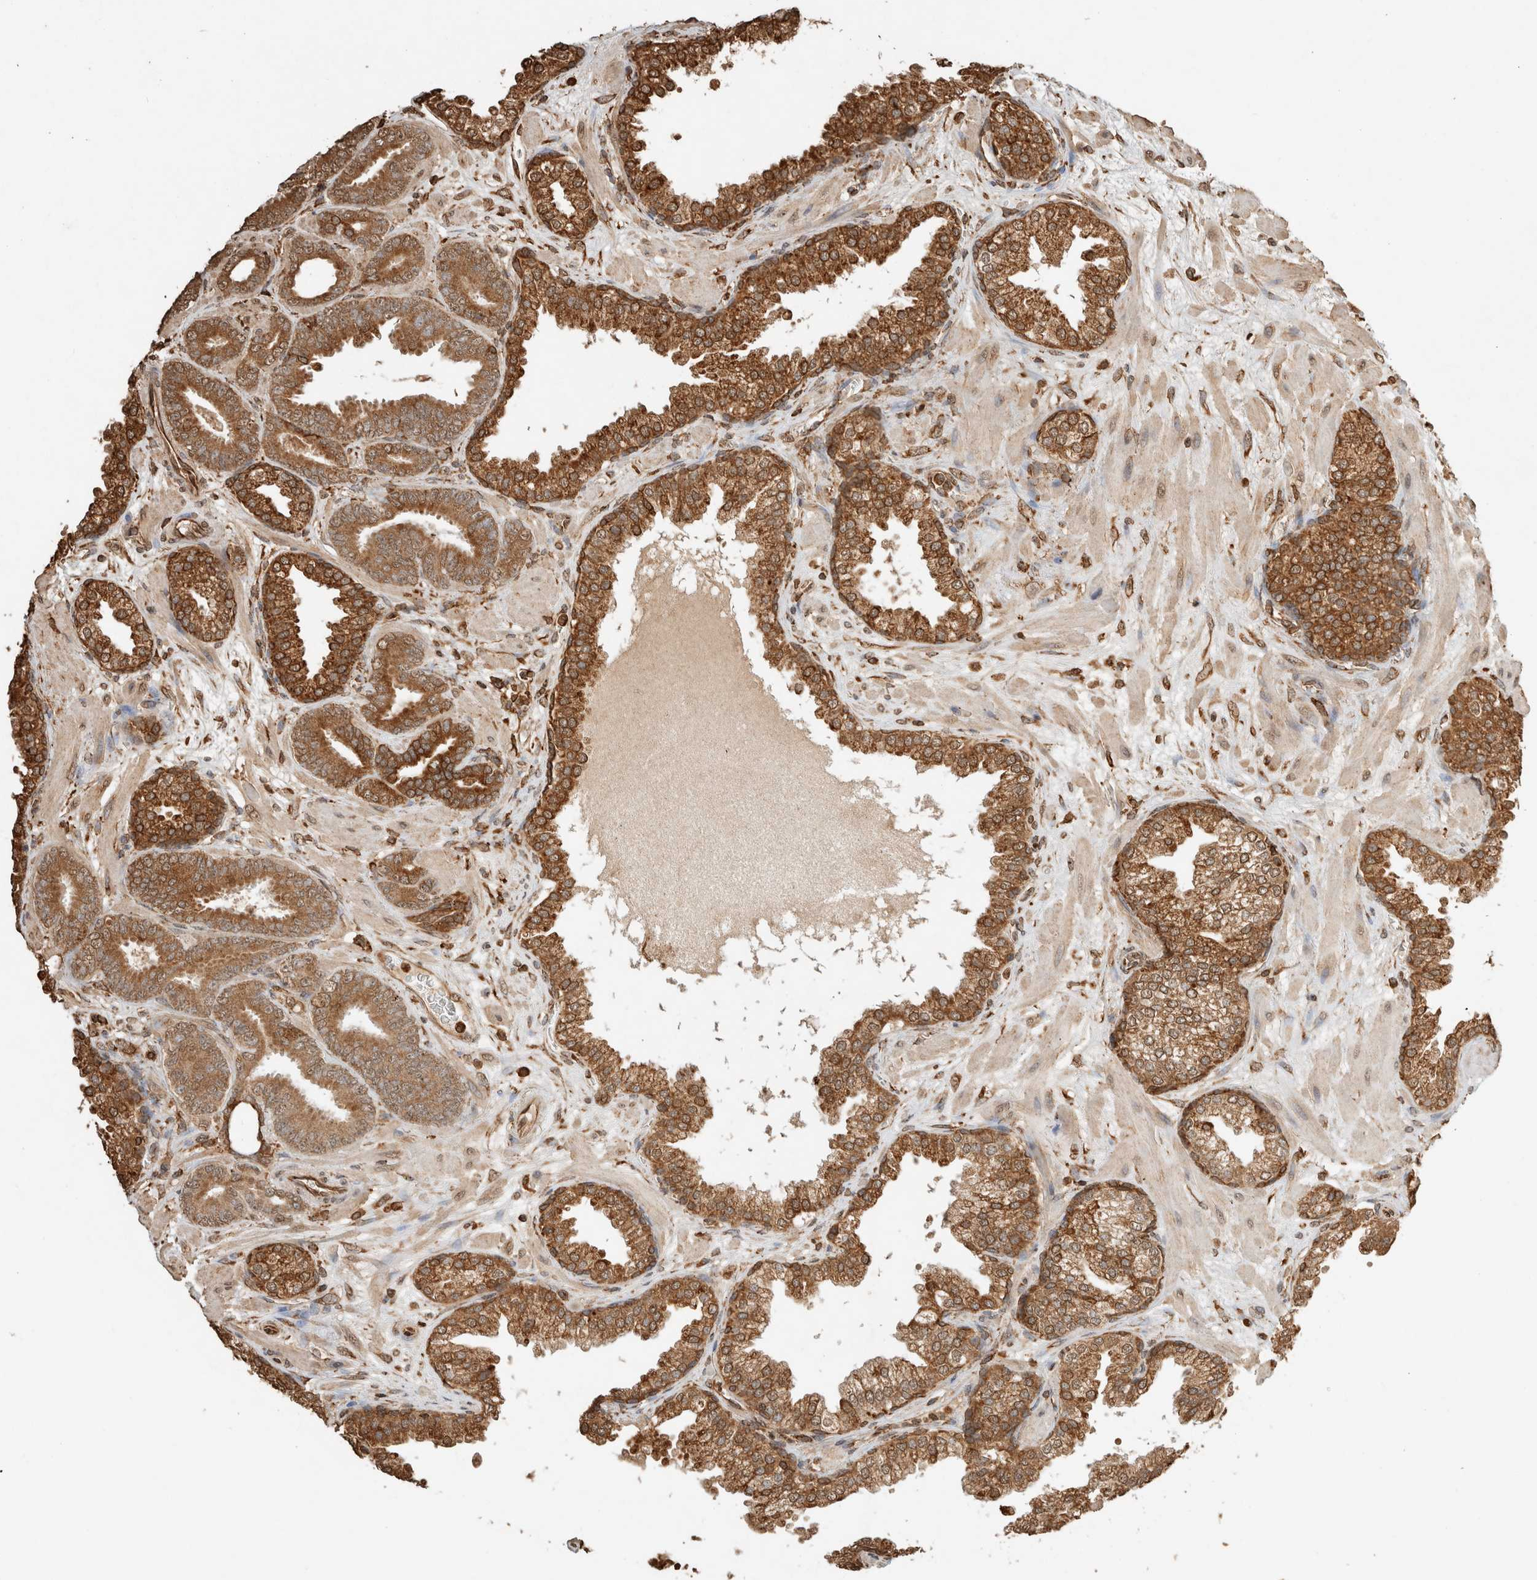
{"staining": {"intensity": "moderate", "quantity": ">75%", "location": "cytoplasmic/membranous"}, "tissue": "prostate cancer", "cell_type": "Tumor cells", "image_type": "cancer", "snomed": [{"axis": "morphology", "description": "Adenocarcinoma, Low grade"}, {"axis": "topography", "description": "Prostate"}], "caption": "Immunohistochemistry (IHC) staining of prostate cancer, which shows medium levels of moderate cytoplasmic/membranous positivity in approximately >75% of tumor cells indicating moderate cytoplasmic/membranous protein expression. The staining was performed using DAB (brown) for protein detection and nuclei were counterstained in hematoxylin (blue).", "gene": "ERAP1", "patient": {"sex": "male", "age": 62}}